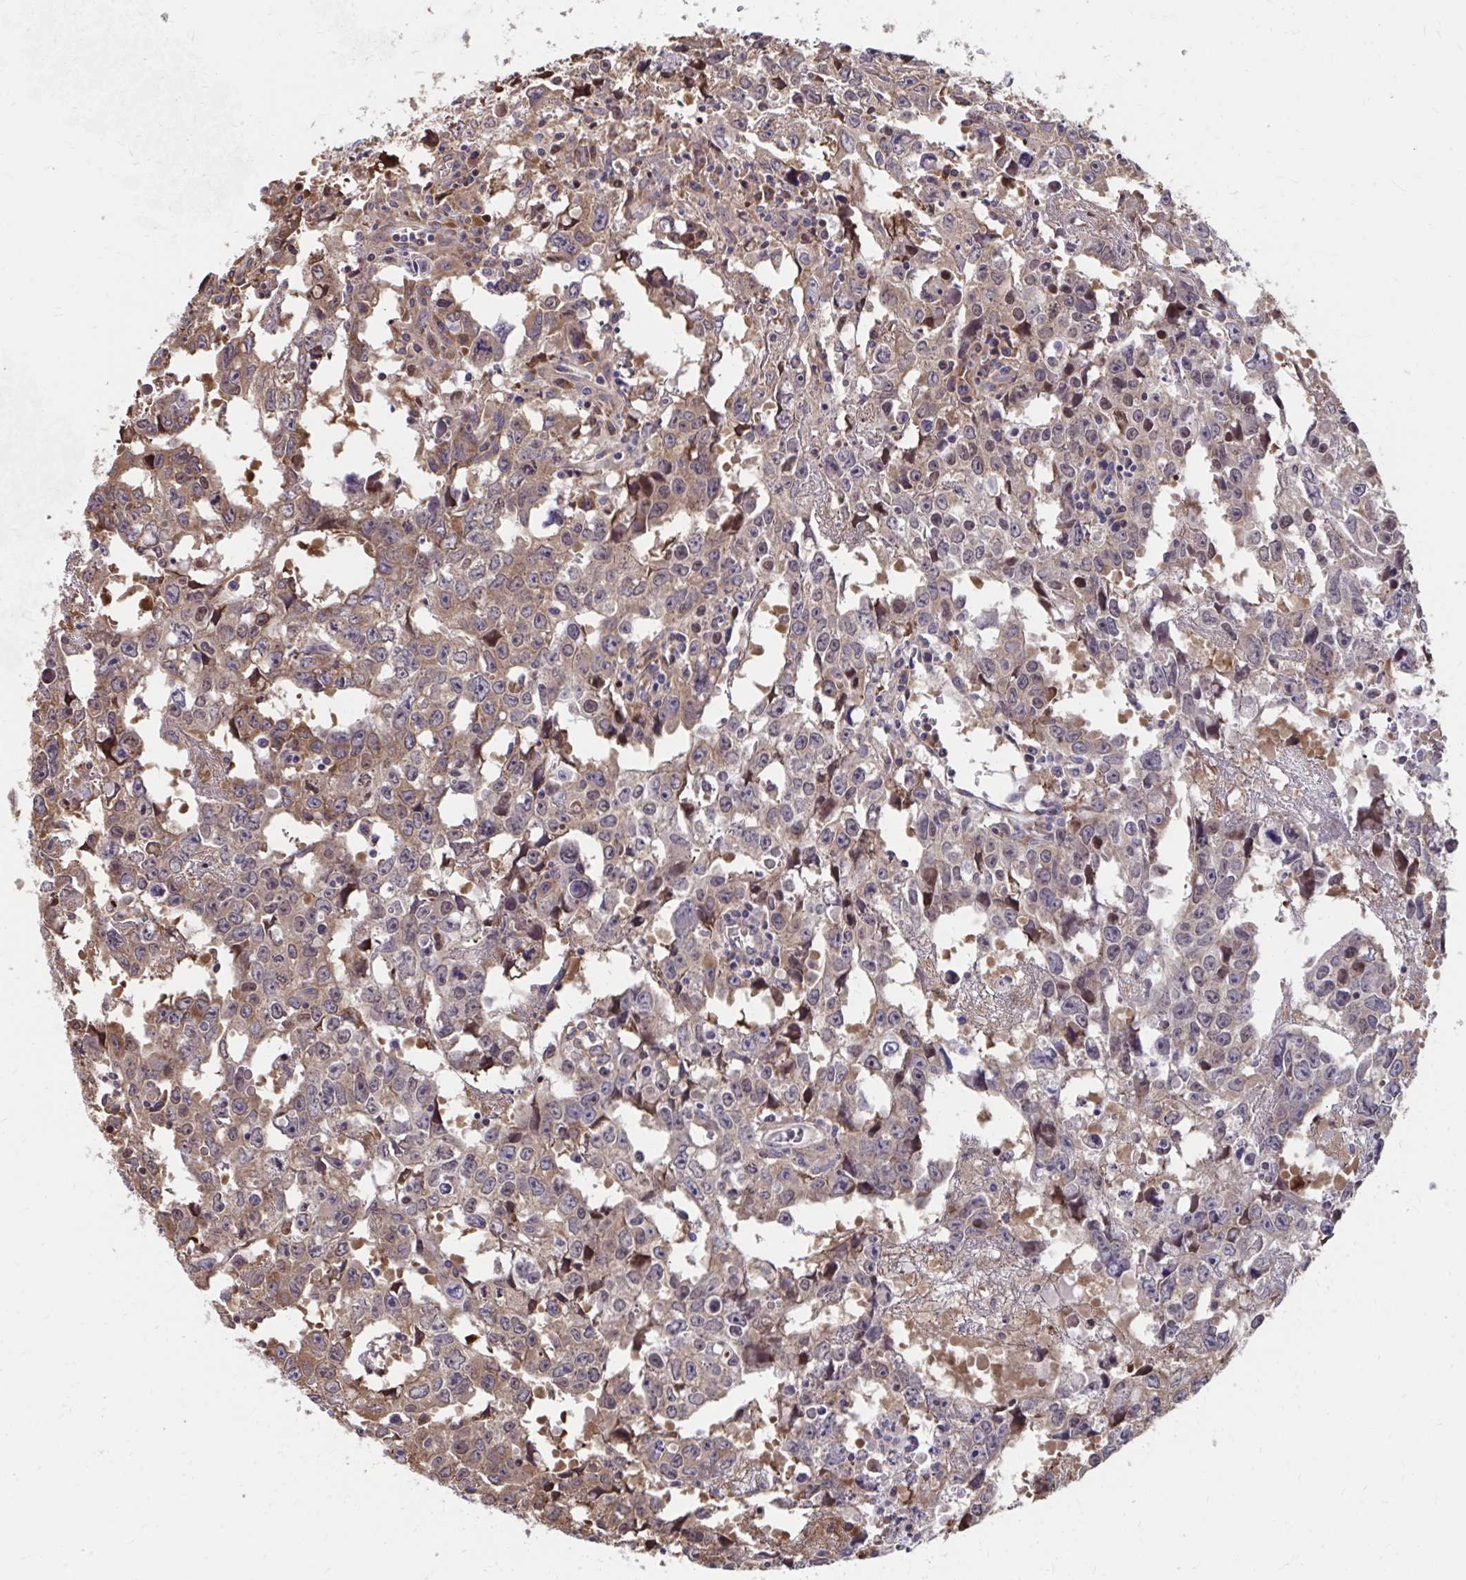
{"staining": {"intensity": "moderate", "quantity": ">75%", "location": "cytoplasmic/membranous"}, "tissue": "testis cancer", "cell_type": "Tumor cells", "image_type": "cancer", "snomed": [{"axis": "morphology", "description": "Carcinoma, Embryonal, NOS"}, {"axis": "topography", "description": "Testis"}], "caption": "An immunohistochemistry histopathology image of tumor tissue is shown. Protein staining in brown highlights moderate cytoplasmic/membranous positivity in embryonal carcinoma (testis) within tumor cells. The staining was performed using DAB (3,3'-diaminobenzidine) to visualize the protein expression in brown, while the nuclei were stained in blue with hematoxylin (Magnification: 20x).", "gene": "ZNF778", "patient": {"sex": "male", "age": 22}}